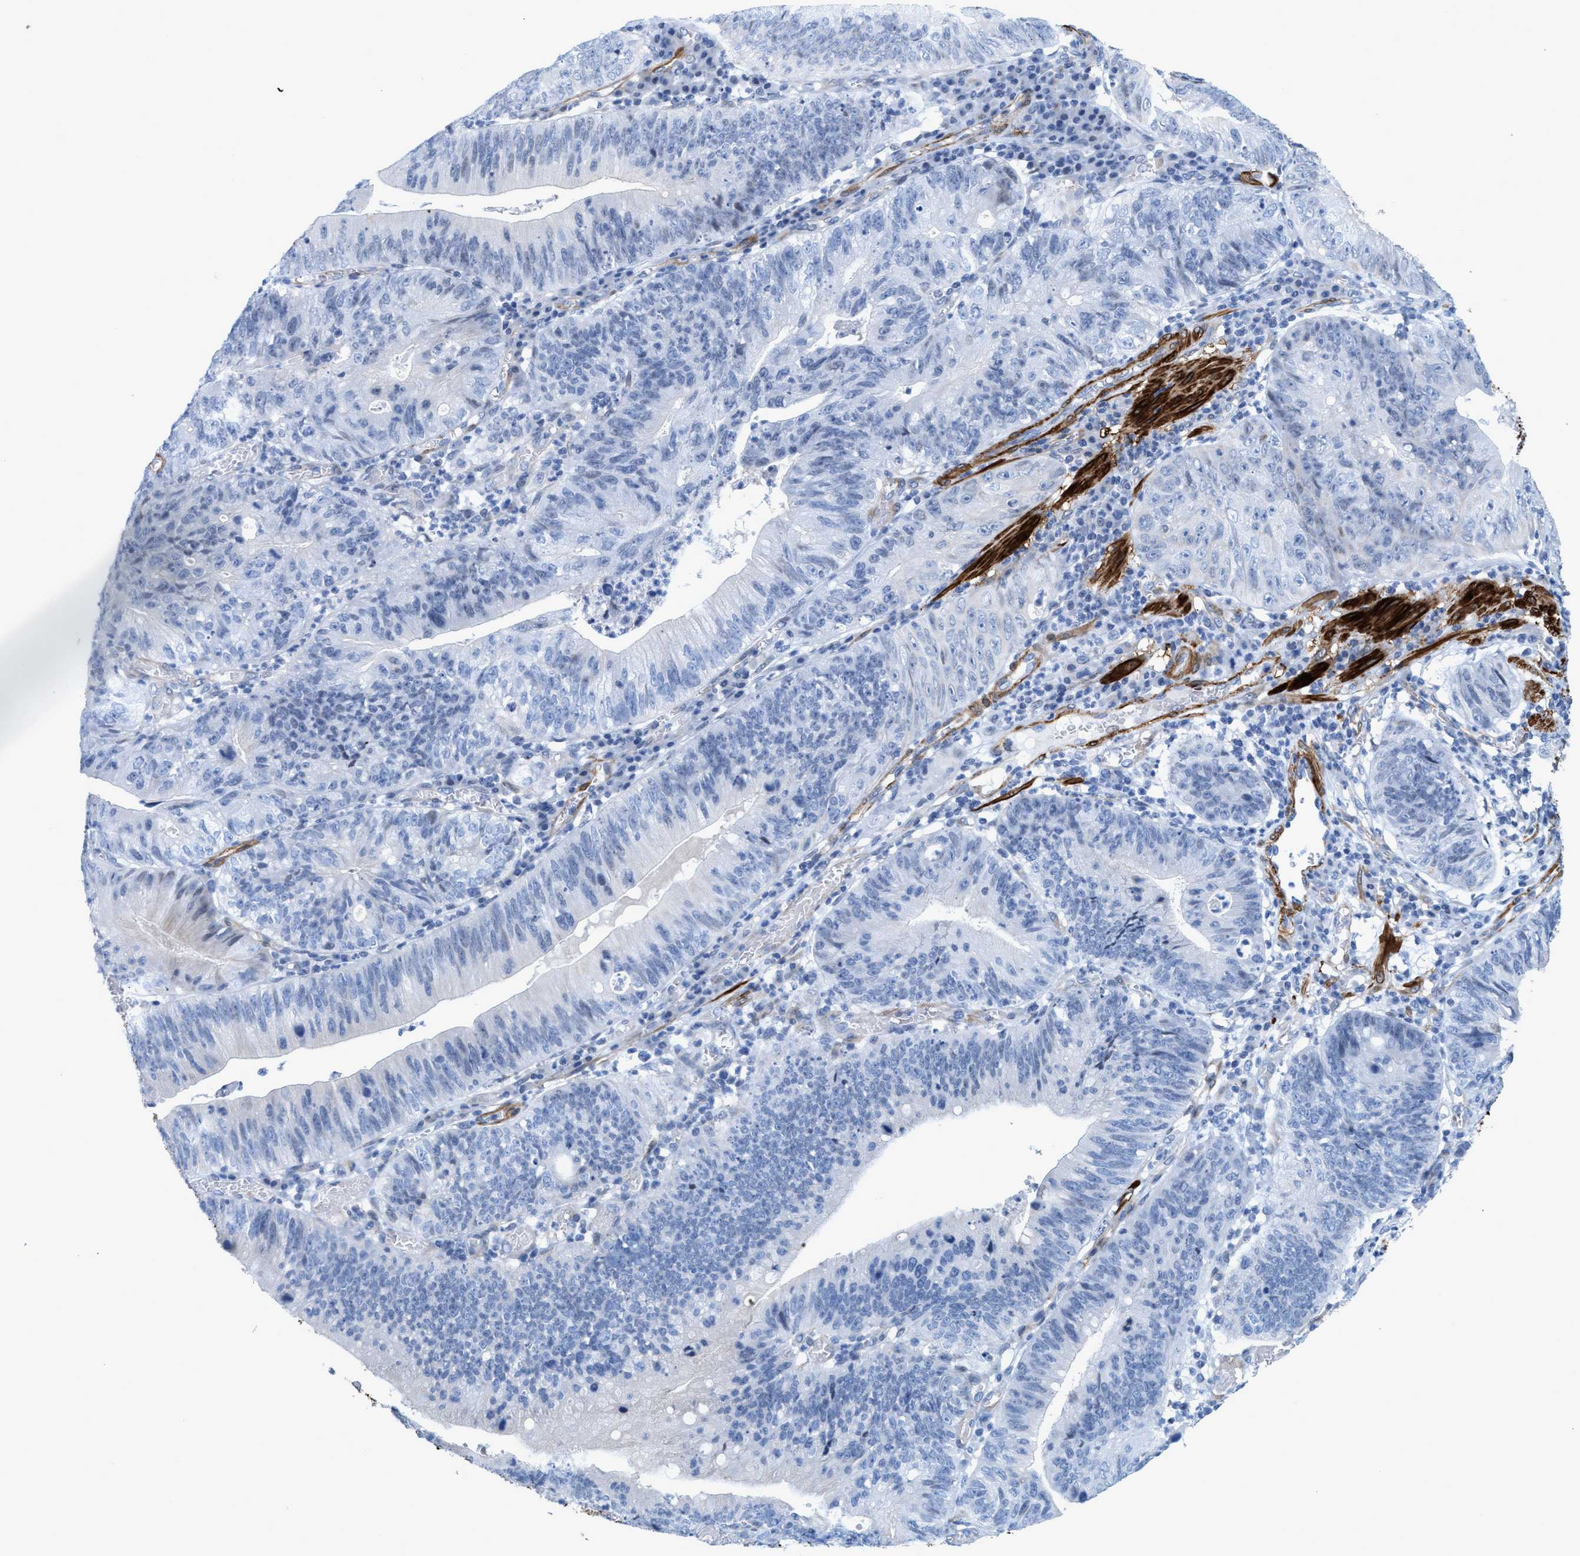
{"staining": {"intensity": "negative", "quantity": "none", "location": "none"}, "tissue": "stomach cancer", "cell_type": "Tumor cells", "image_type": "cancer", "snomed": [{"axis": "morphology", "description": "Adenocarcinoma, NOS"}, {"axis": "topography", "description": "Stomach"}], "caption": "This is a micrograph of IHC staining of stomach adenocarcinoma, which shows no expression in tumor cells.", "gene": "TAGLN", "patient": {"sex": "male", "age": 59}}